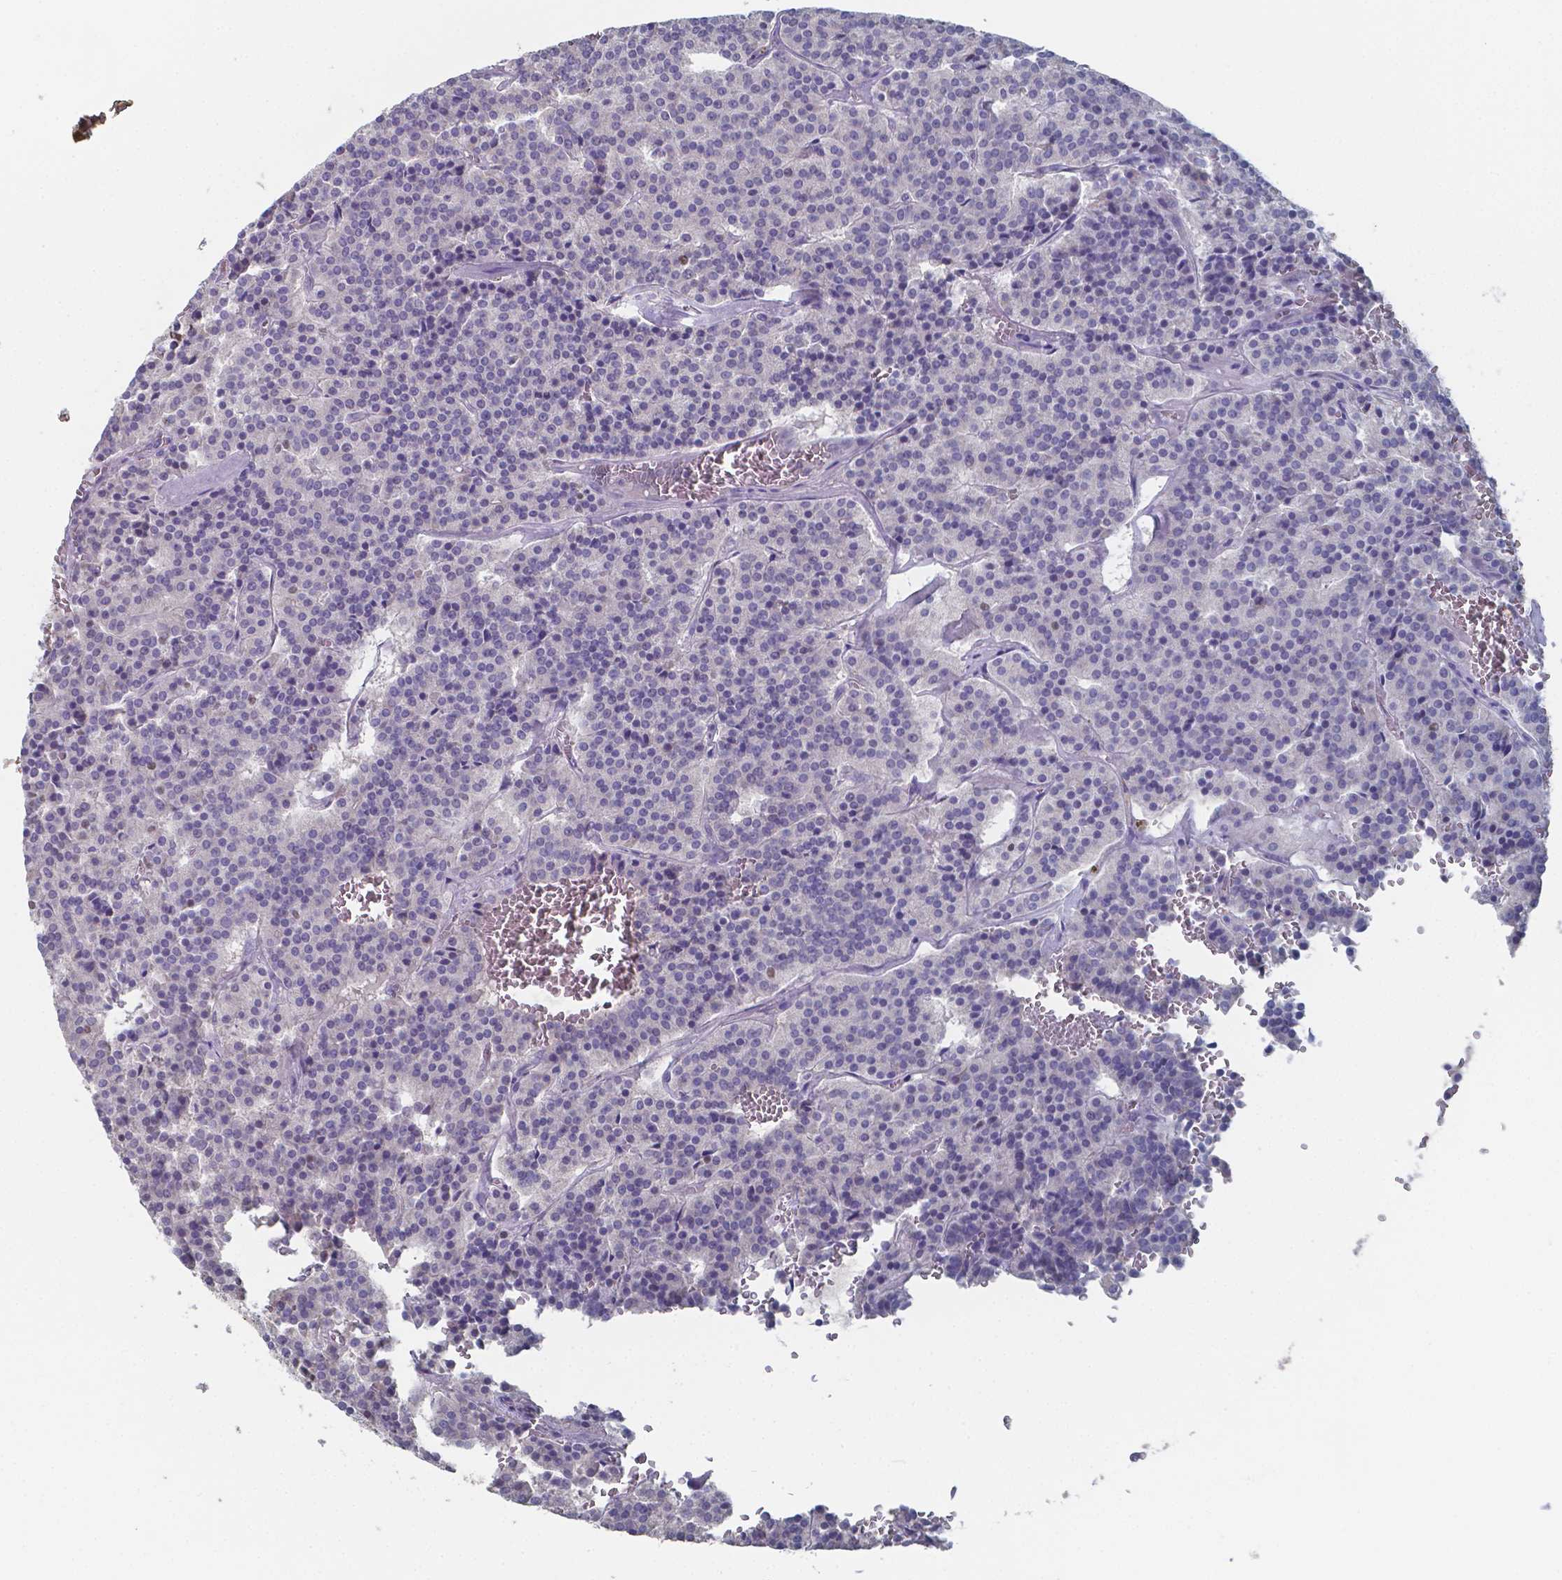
{"staining": {"intensity": "negative", "quantity": "none", "location": "none"}, "tissue": "carcinoid", "cell_type": "Tumor cells", "image_type": "cancer", "snomed": [{"axis": "morphology", "description": "Carcinoid, malignant, NOS"}, {"axis": "topography", "description": "Lung"}], "caption": "DAB immunohistochemical staining of malignant carcinoid reveals no significant staining in tumor cells.", "gene": "FOXJ1", "patient": {"sex": "male", "age": 70}}